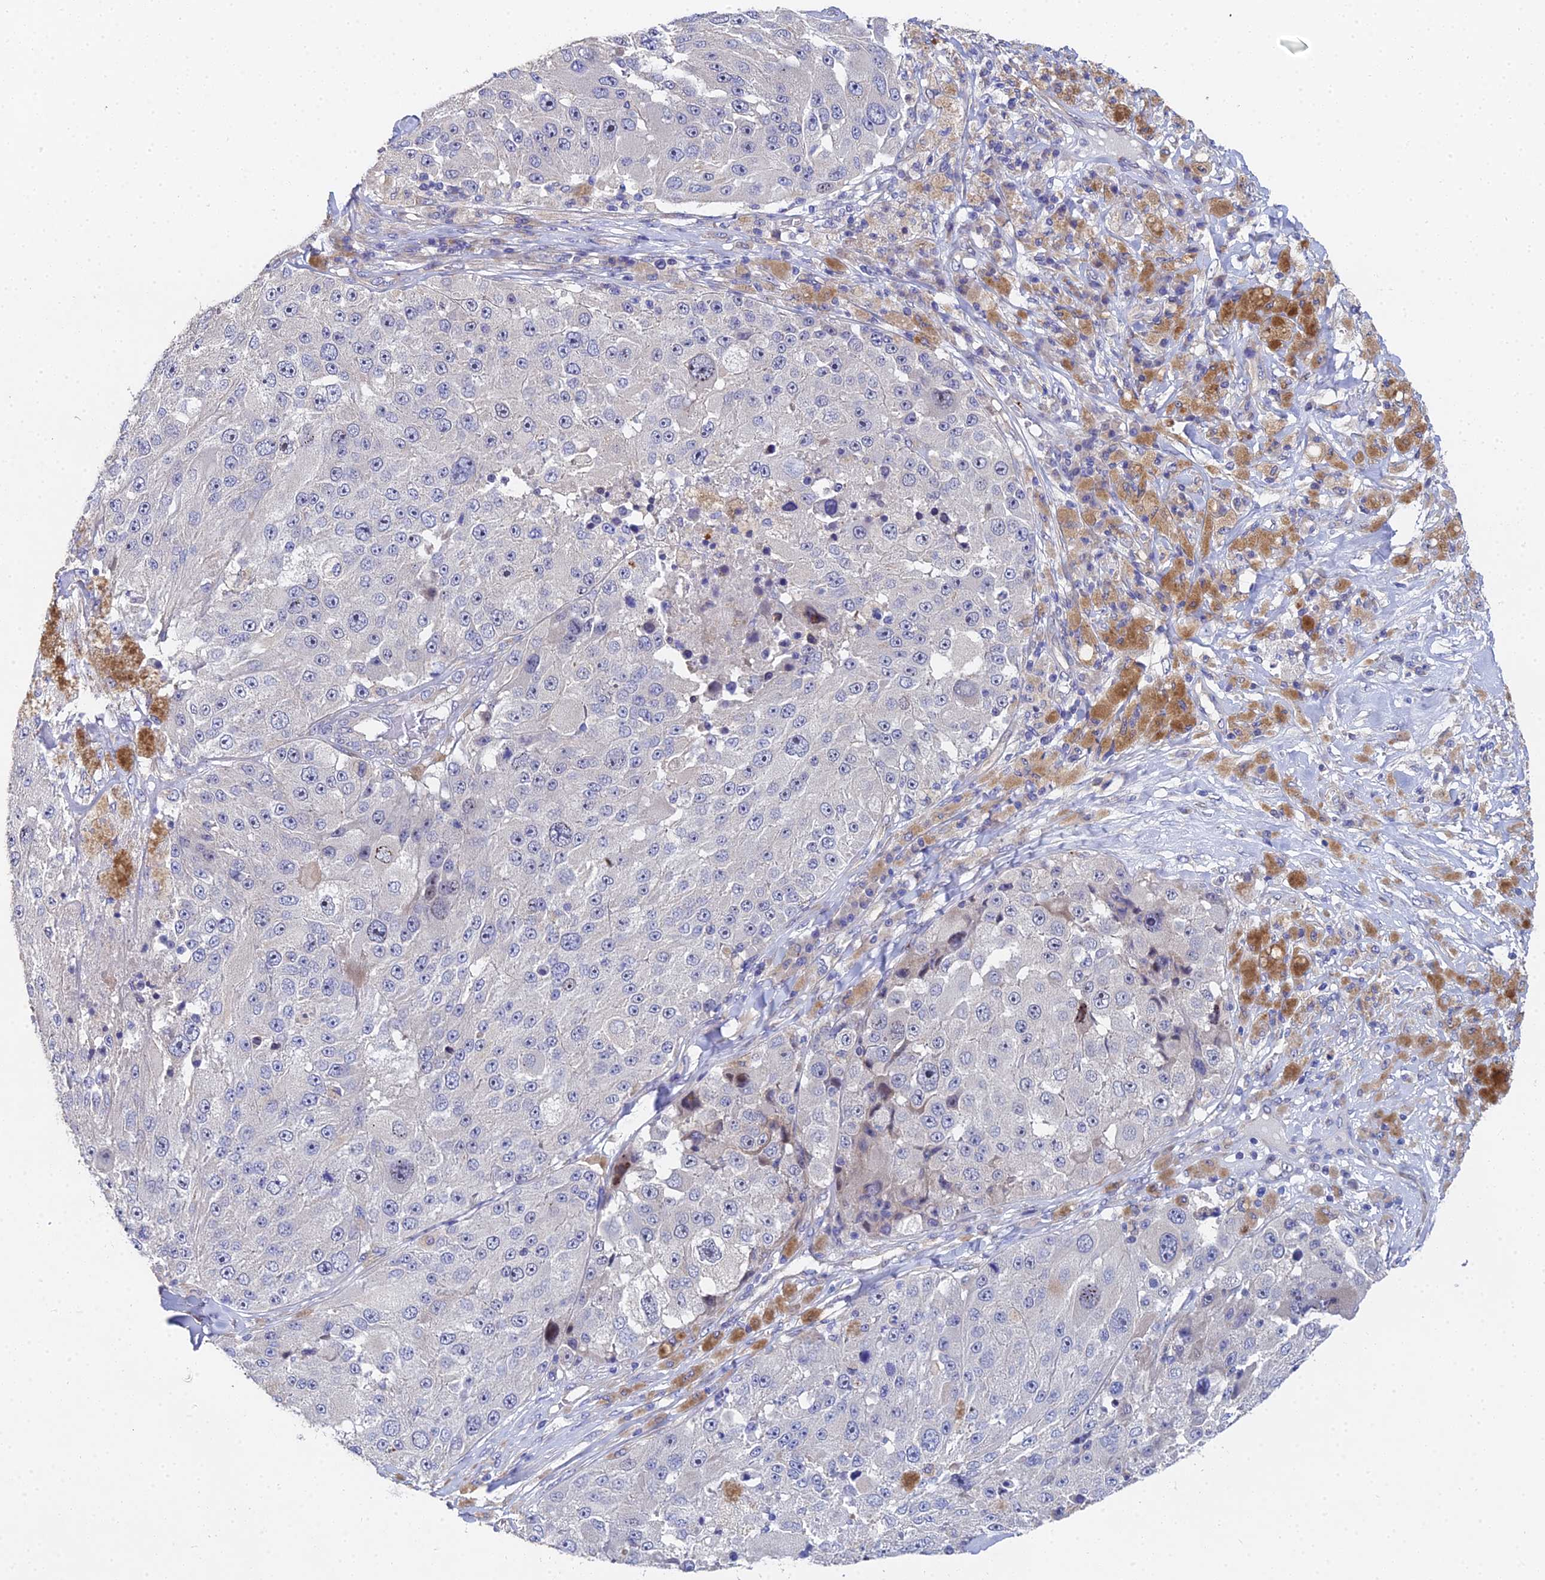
{"staining": {"intensity": "negative", "quantity": "none", "location": "none"}, "tissue": "melanoma", "cell_type": "Tumor cells", "image_type": "cancer", "snomed": [{"axis": "morphology", "description": "Malignant melanoma, Metastatic site"}, {"axis": "topography", "description": "Lymph node"}], "caption": "An immunohistochemistry micrograph of melanoma is shown. There is no staining in tumor cells of melanoma. (IHC, brightfield microscopy, high magnification).", "gene": "ENSG00000268674", "patient": {"sex": "male", "age": 62}}